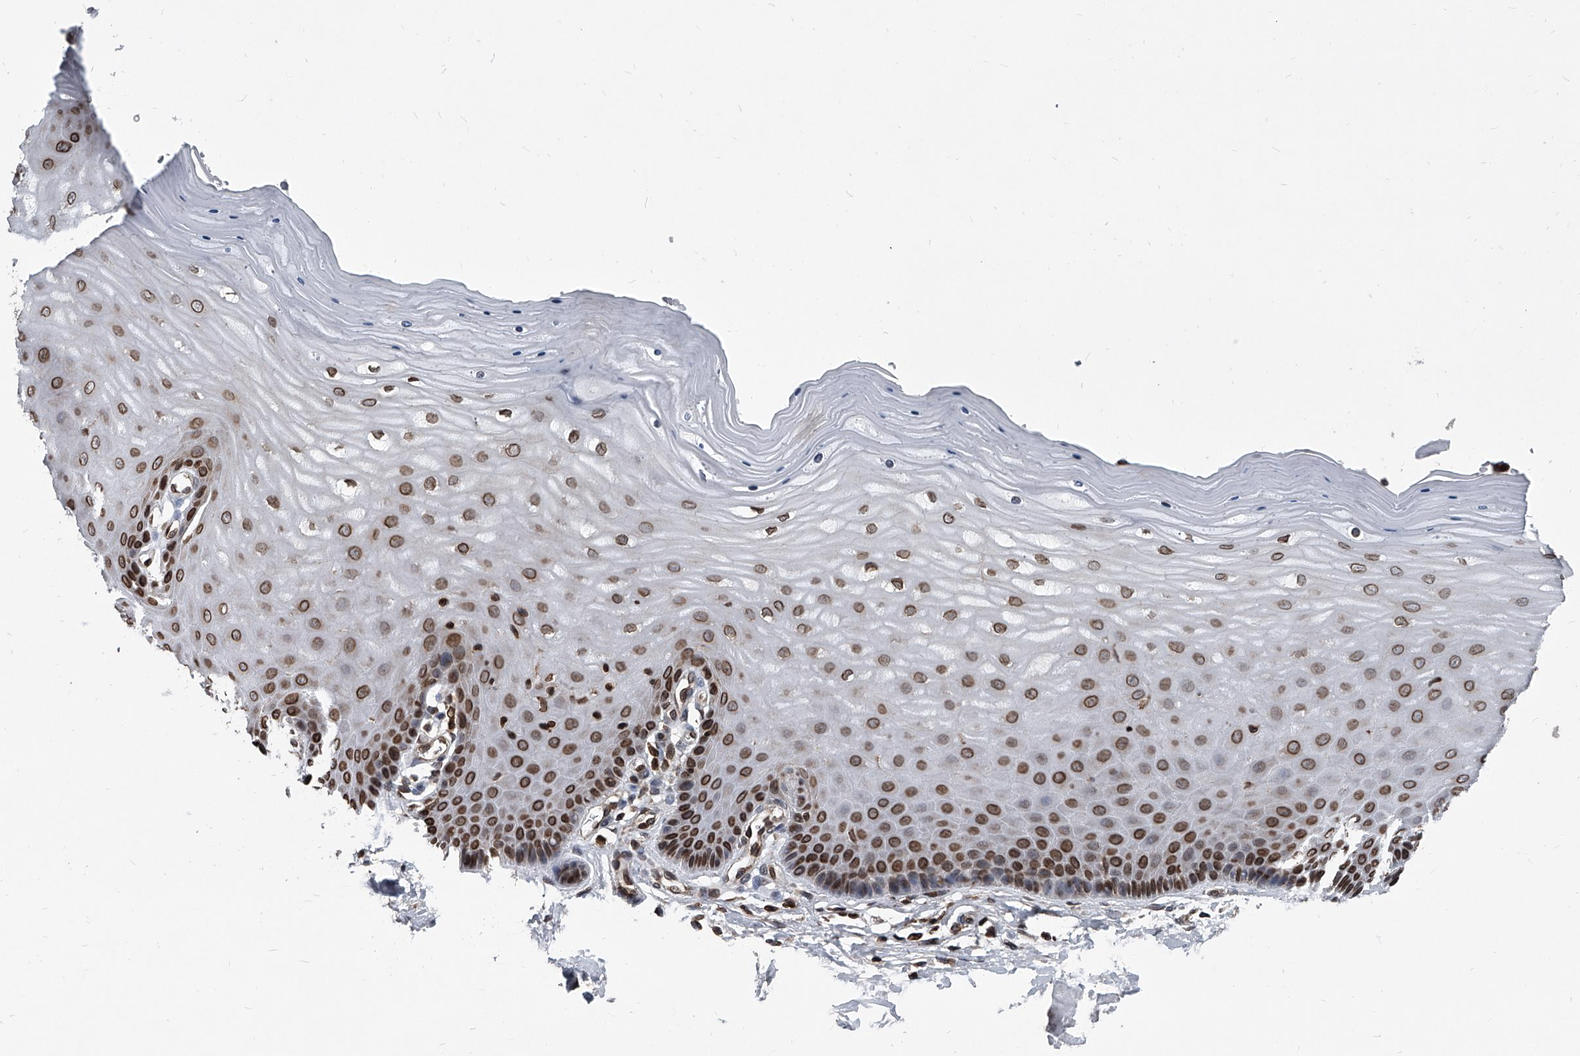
{"staining": {"intensity": "moderate", "quantity": "25%-75%", "location": "cytoplasmic/membranous,nuclear"}, "tissue": "cervix", "cell_type": "Glandular cells", "image_type": "normal", "snomed": [{"axis": "morphology", "description": "Normal tissue, NOS"}, {"axis": "topography", "description": "Cervix"}], "caption": "Protein expression analysis of normal cervix exhibits moderate cytoplasmic/membranous,nuclear staining in approximately 25%-75% of glandular cells. The protein of interest is stained brown, and the nuclei are stained in blue (DAB (3,3'-diaminobenzidine) IHC with brightfield microscopy, high magnification).", "gene": "PHF20", "patient": {"sex": "female", "age": 55}}